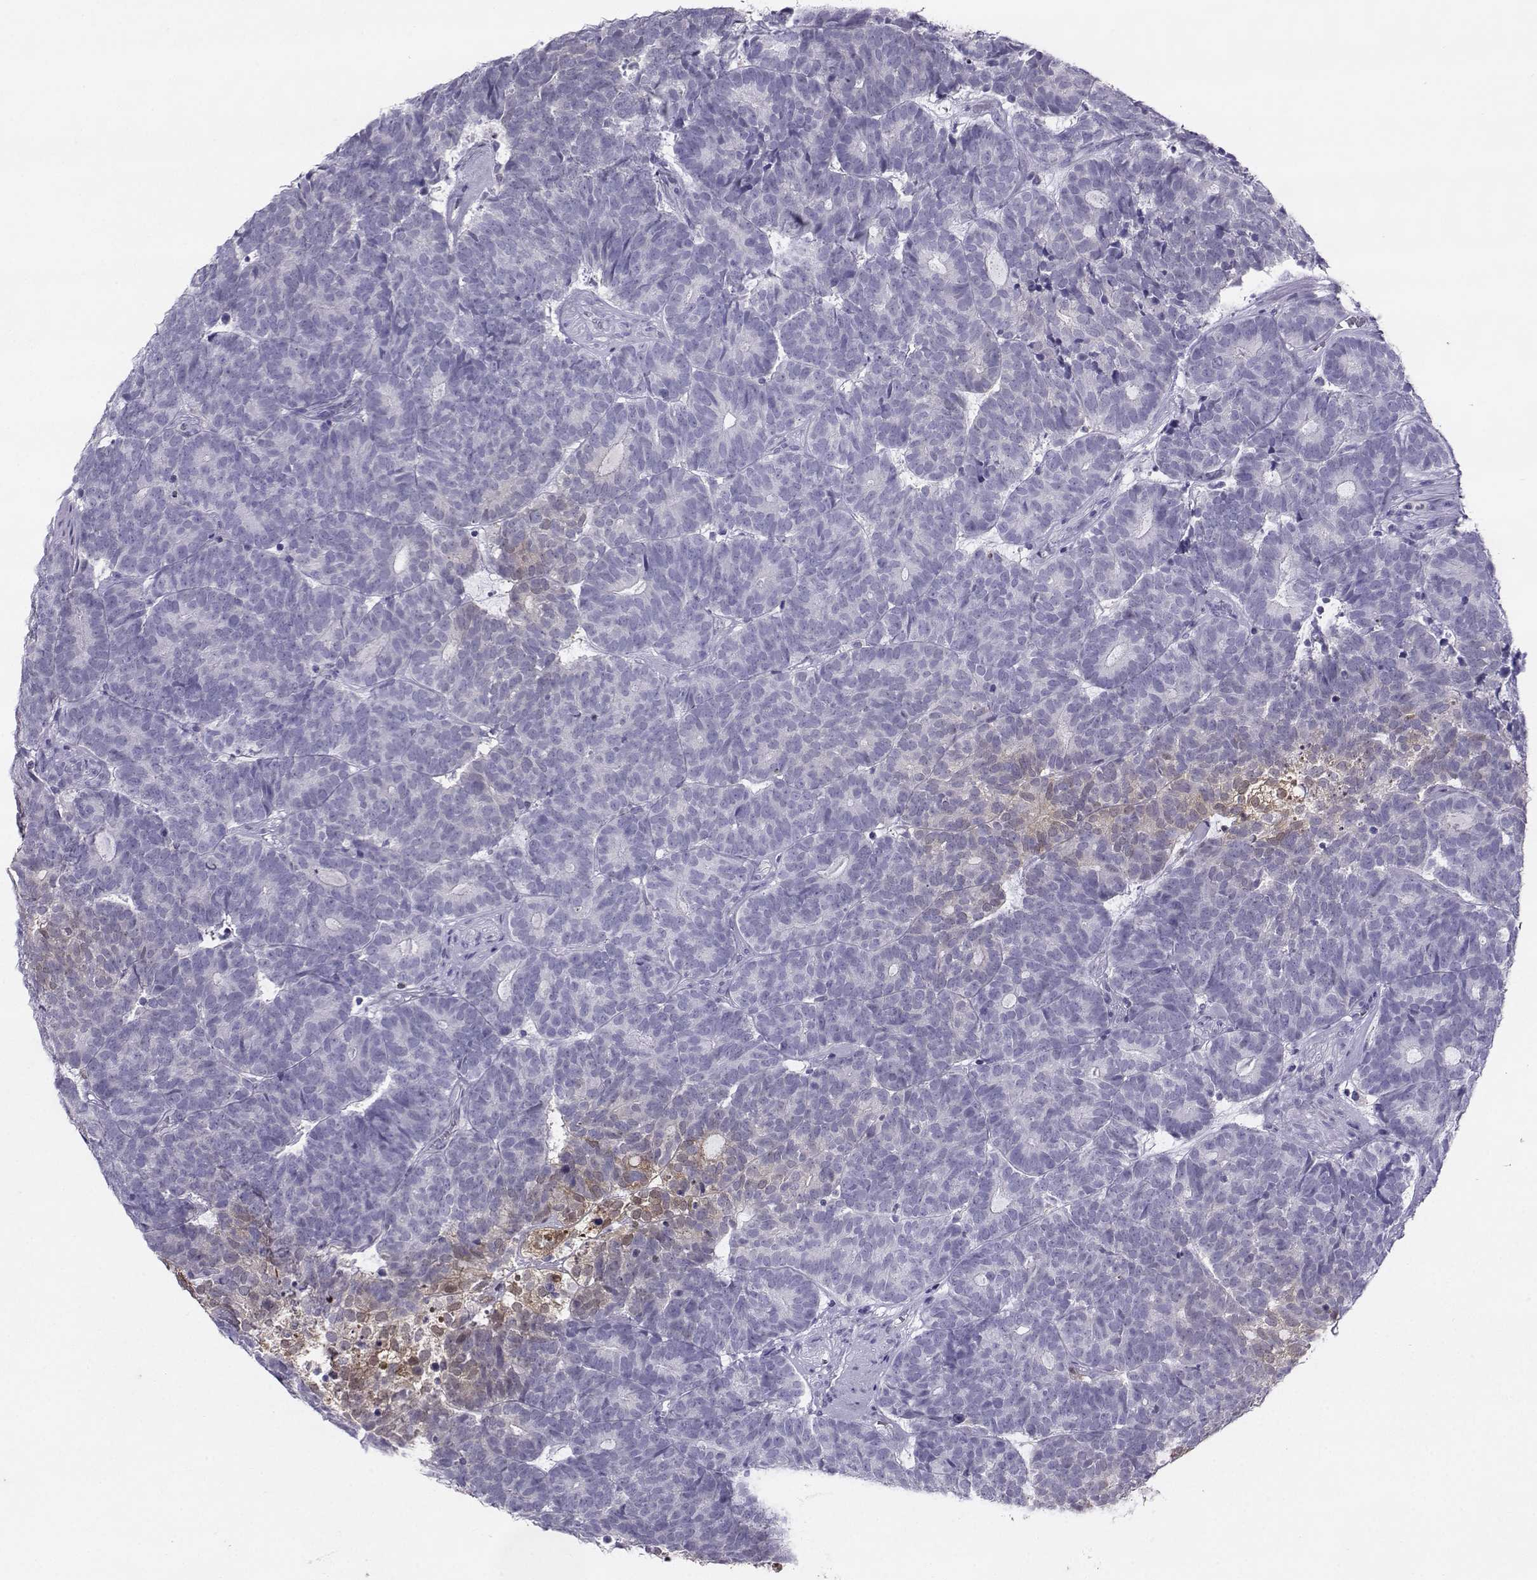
{"staining": {"intensity": "moderate", "quantity": "<25%", "location": "nuclear"}, "tissue": "head and neck cancer", "cell_type": "Tumor cells", "image_type": "cancer", "snomed": [{"axis": "morphology", "description": "Adenocarcinoma, NOS"}, {"axis": "topography", "description": "Head-Neck"}], "caption": "DAB immunohistochemical staining of head and neck cancer (adenocarcinoma) demonstrates moderate nuclear protein staining in approximately <25% of tumor cells. The staining is performed using DAB (3,3'-diaminobenzidine) brown chromogen to label protein expression. The nuclei are counter-stained blue using hematoxylin.", "gene": "PGK1", "patient": {"sex": "female", "age": 81}}